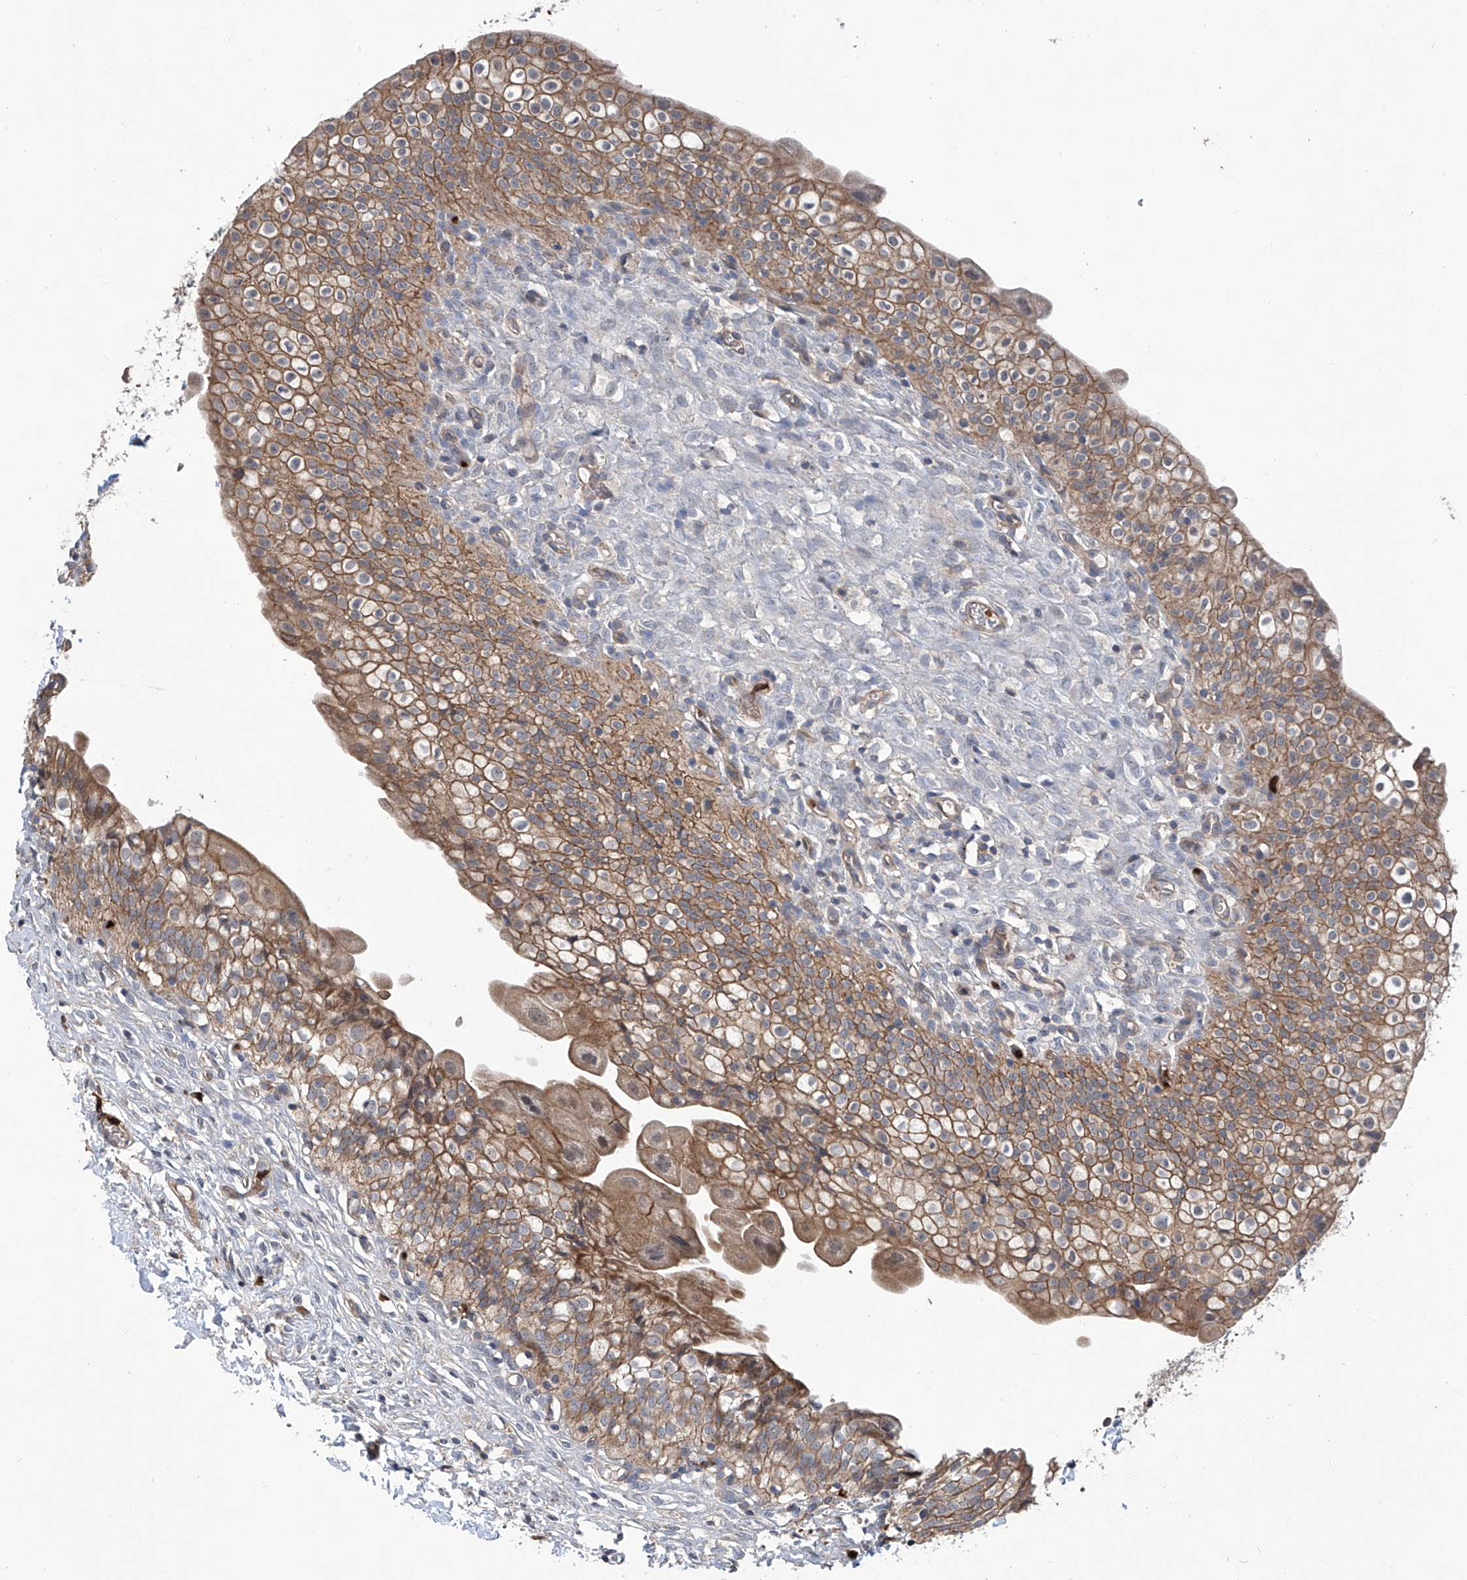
{"staining": {"intensity": "moderate", "quantity": ">75%", "location": "cytoplasmic/membranous"}, "tissue": "urinary bladder", "cell_type": "Urothelial cells", "image_type": "normal", "snomed": [{"axis": "morphology", "description": "Normal tissue, NOS"}, {"axis": "topography", "description": "Urinary bladder"}], "caption": "This histopathology image reveals unremarkable urinary bladder stained with IHC to label a protein in brown. The cytoplasmic/membranous of urothelial cells show moderate positivity for the protein. Nuclei are counter-stained blue.", "gene": "EIF2D", "patient": {"sex": "male", "age": 55}}